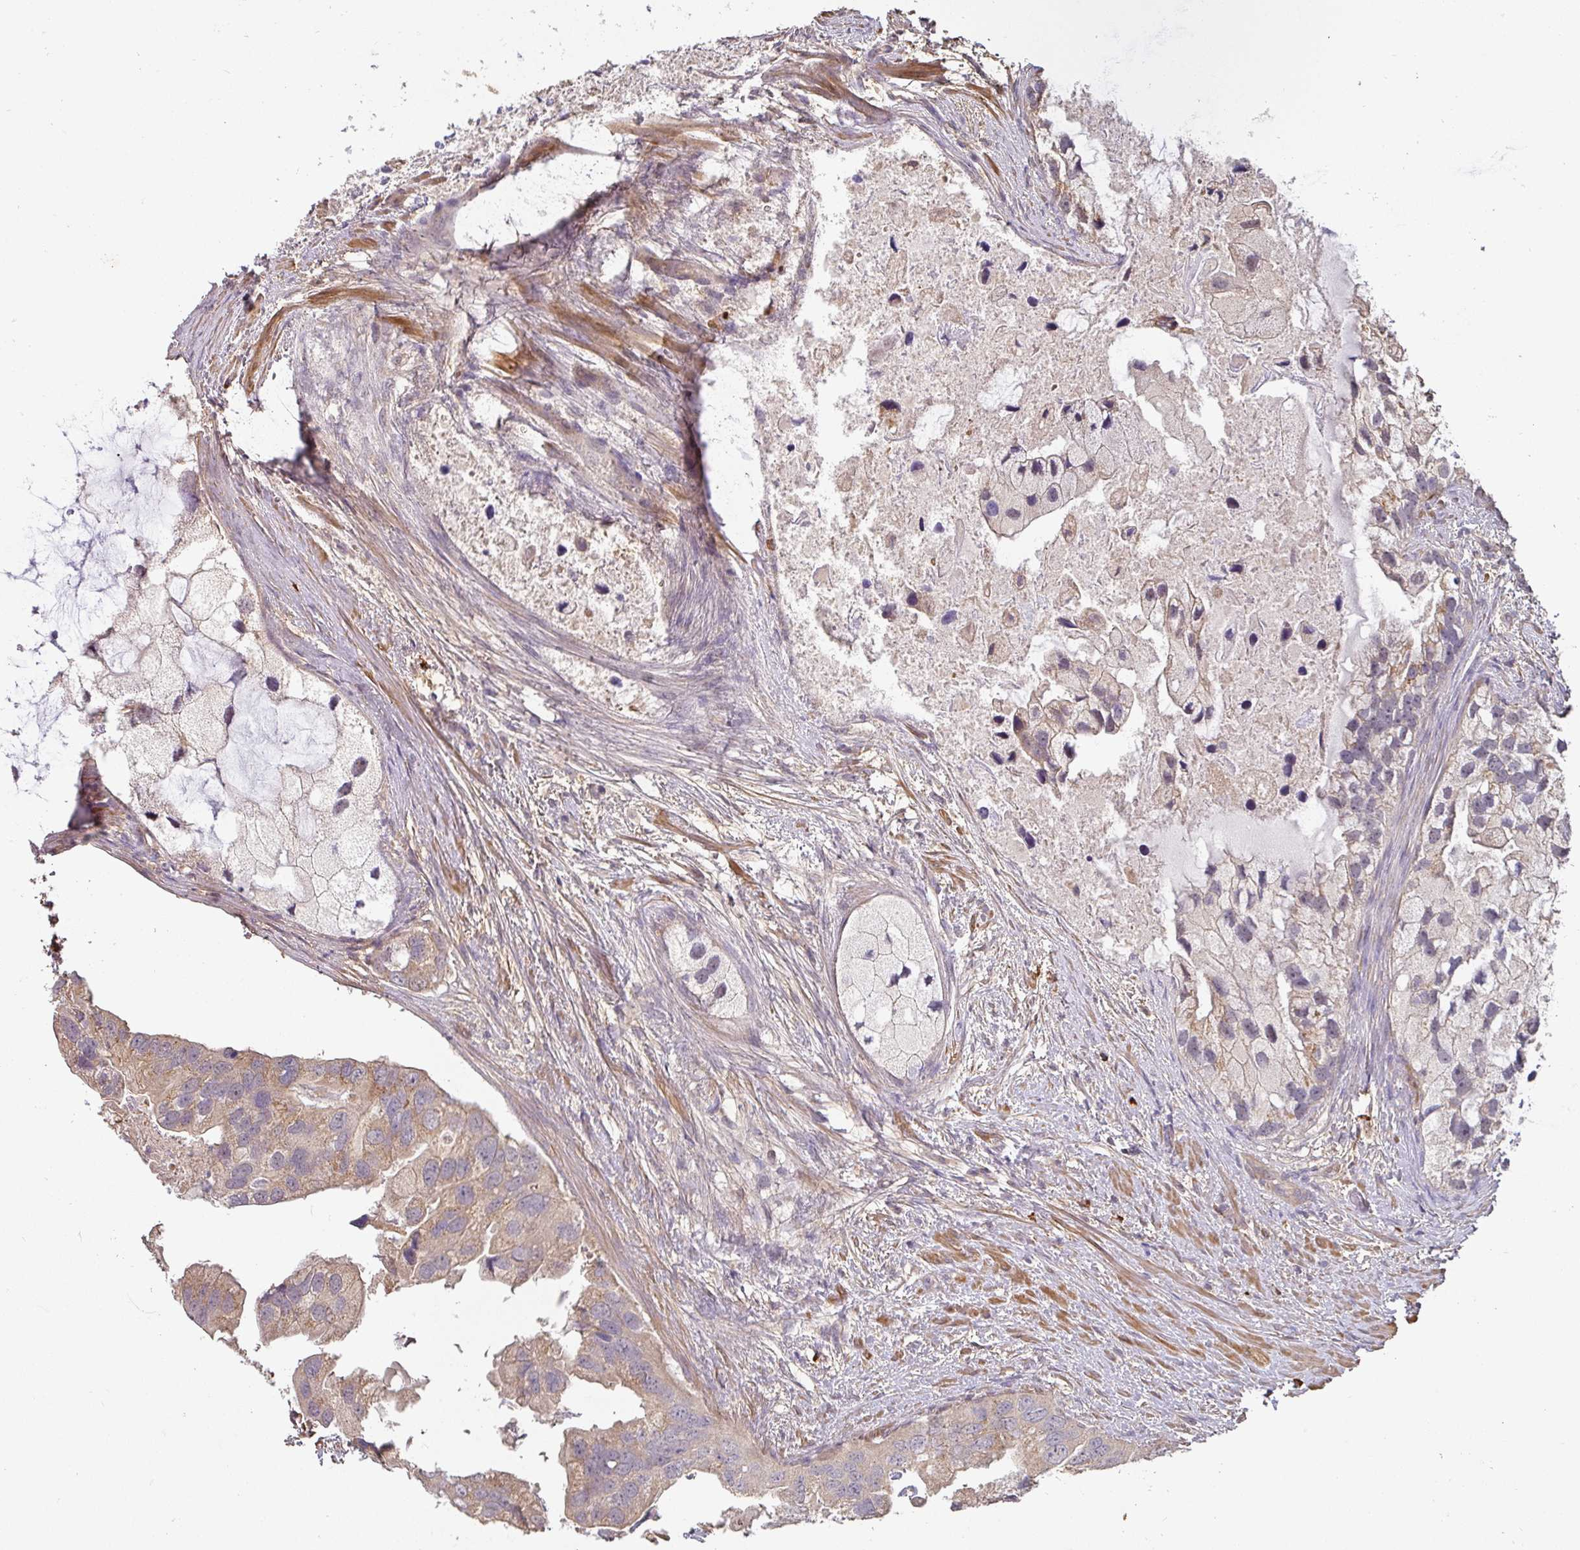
{"staining": {"intensity": "weak", "quantity": "25%-75%", "location": "cytoplasmic/membranous"}, "tissue": "prostate cancer", "cell_type": "Tumor cells", "image_type": "cancer", "snomed": [{"axis": "morphology", "description": "Adenocarcinoma, High grade"}, {"axis": "topography", "description": "Prostate"}], "caption": "An immunohistochemistry (IHC) micrograph of tumor tissue is shown. Protein staining in brown highlights weak cytoplasmic/membranous positivity in prostate high-grade adenocarcinoma within tumor cells.", "gene": "ACVR2B", "patient": {"sex": "male", "age": 62}}